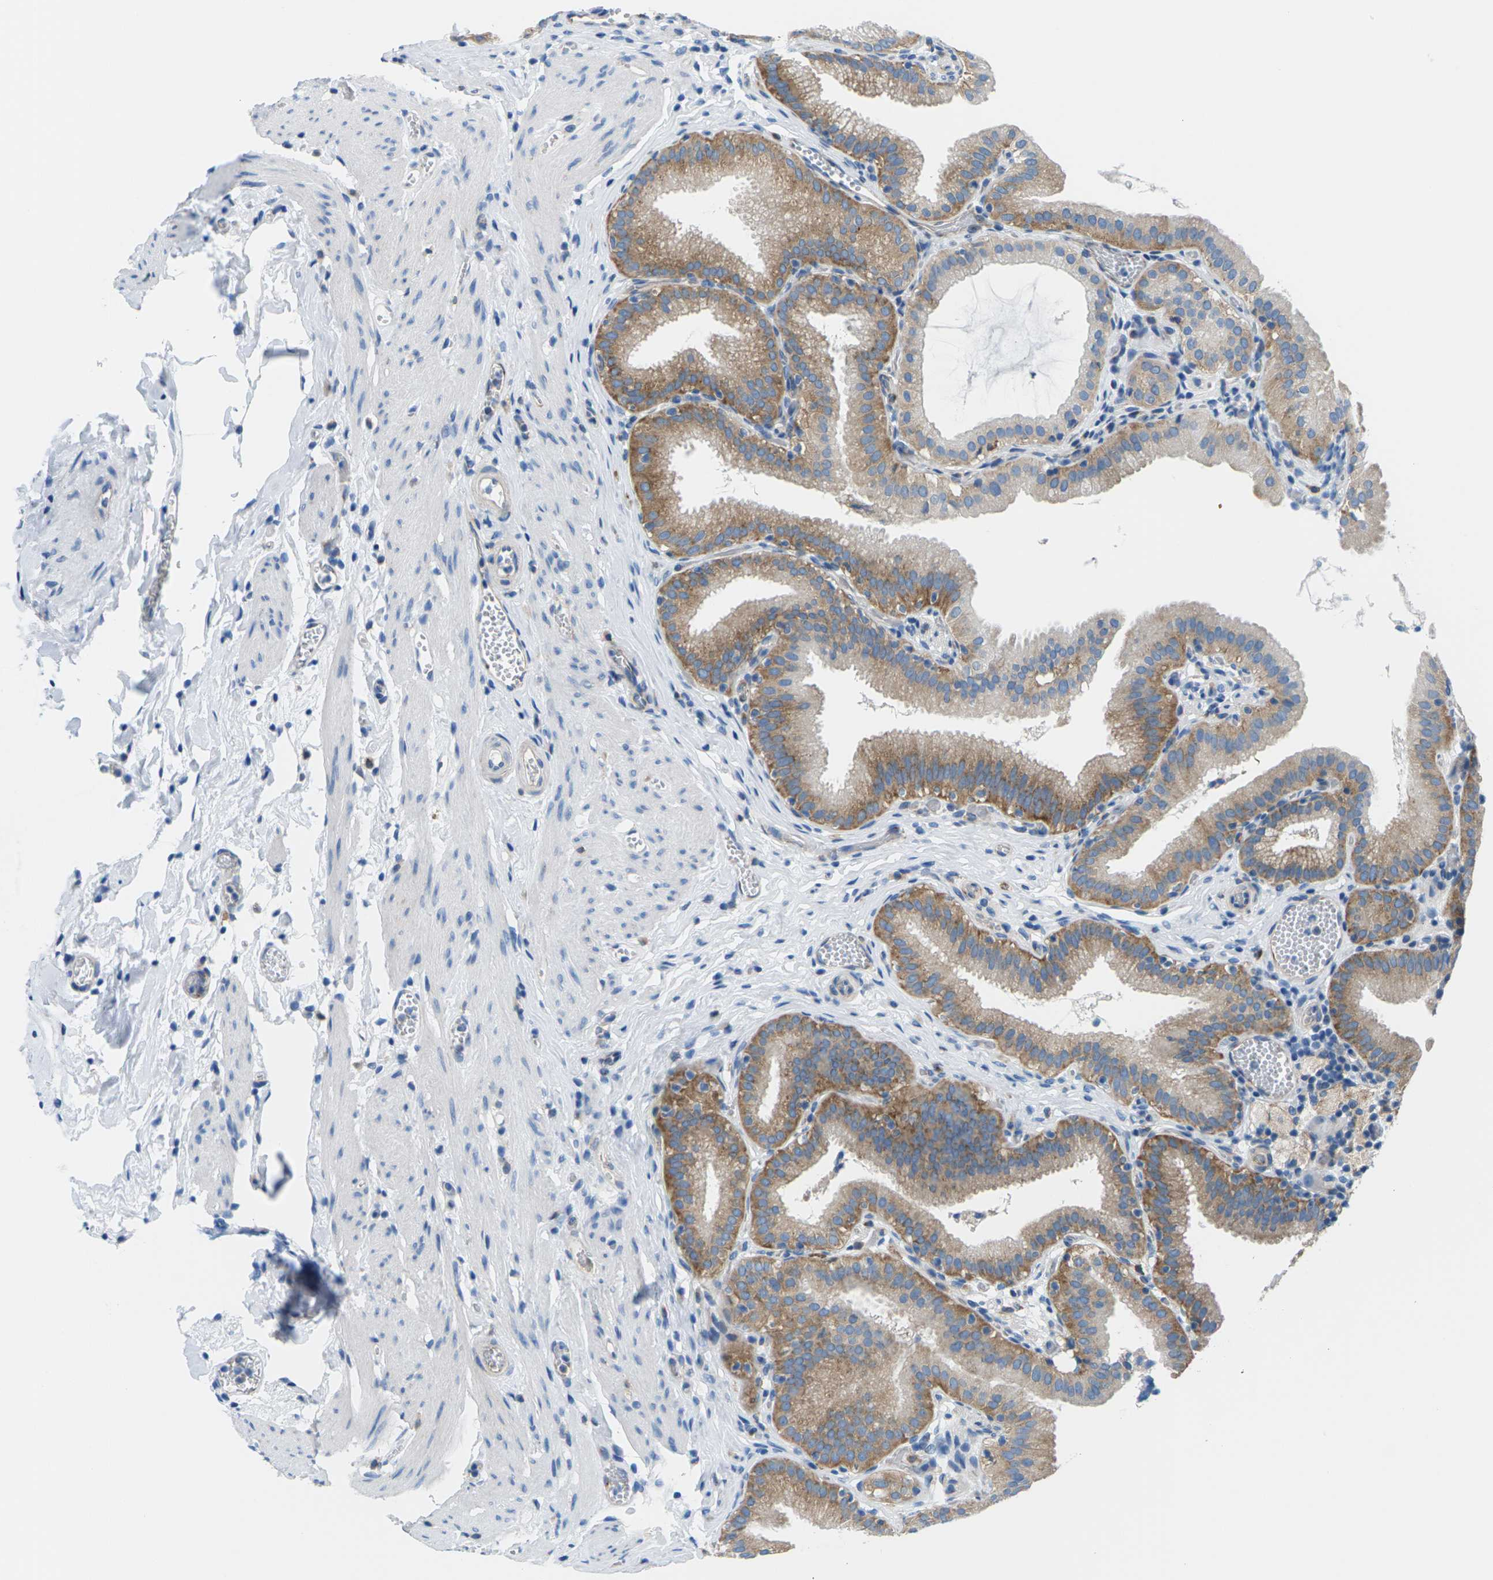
{"staining": {"intensity": "moderate", "quantity": ">75%", "location": "cytoplasmic/membranous"}, "tissue": "gallbladder", "cell_type": "Glandular cells", "image_type": "normal", "snomed": [{"axis": "morphology", "description": "Normal tissue, NOS"}, {"axis": "topography", "description": "Gallbladder"}], "caption": "Immunohistochemical staining of normal human gallbladder shows moderate cytoplasmic/membranous protein positivity in about >75% of glandular cells.", "gene": "SYNGR2", "patient": {"sex": "male", "age": 54}}